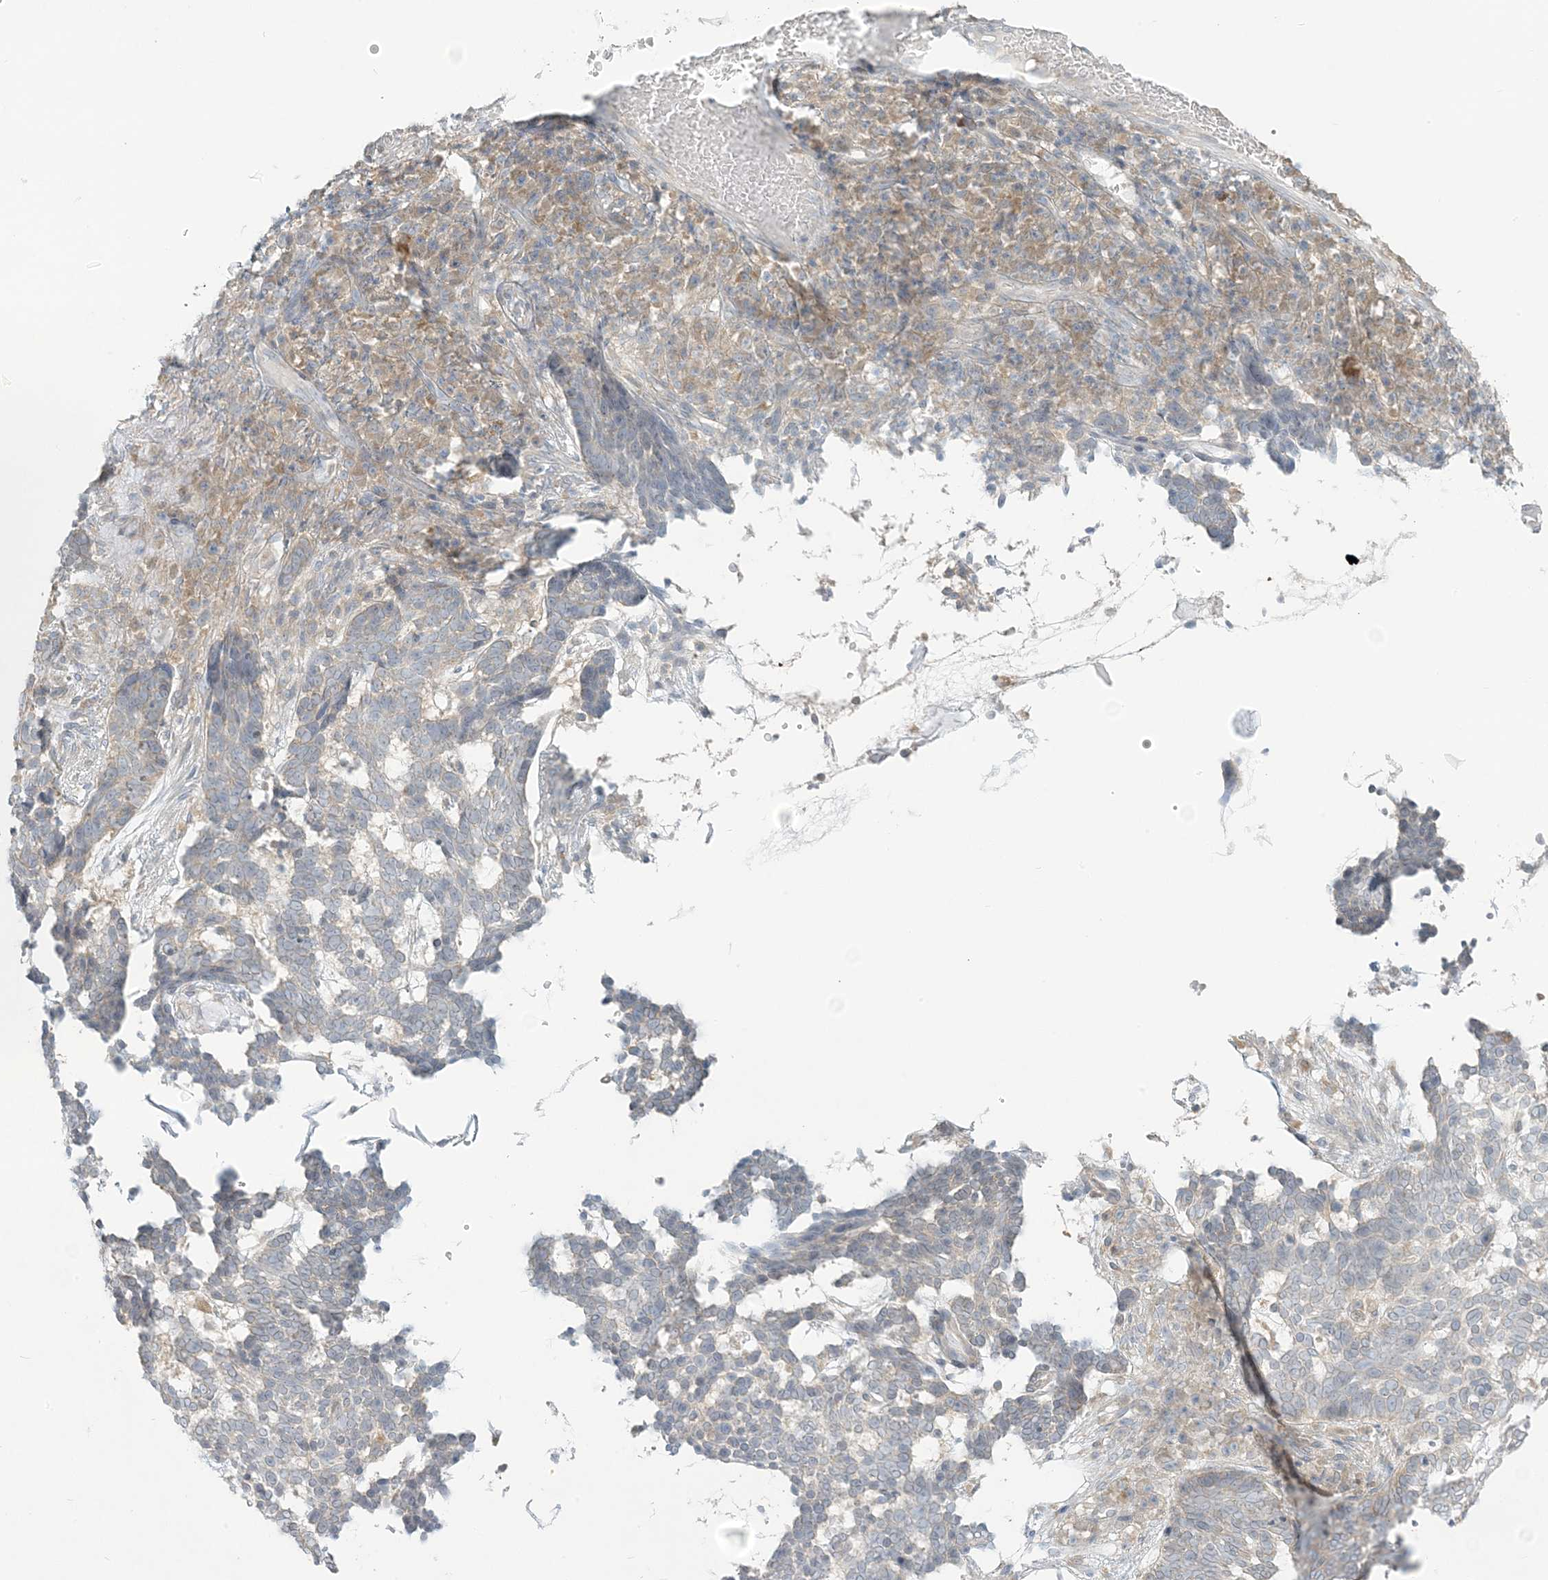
{"staining": {"intensity": "weak", "quantity": "<25%", "location": "cytoplasmic/membranous"}, "tissue": "skin cancer", "cell_type": "Tumor cells", "image_type": "cancer", "snomed": [{"axis": "morphology", "description": "Basal cell carcinoma"}, {"axis": "topography", "description": "Skin"}], "caption": "Skin basal cell carcinoma stained for a protein using immunohistochemistry (IHC) displays no staining tumor cells.", "gene": "EEFSEC", "patient": {"sex": "male", "age": 85}}